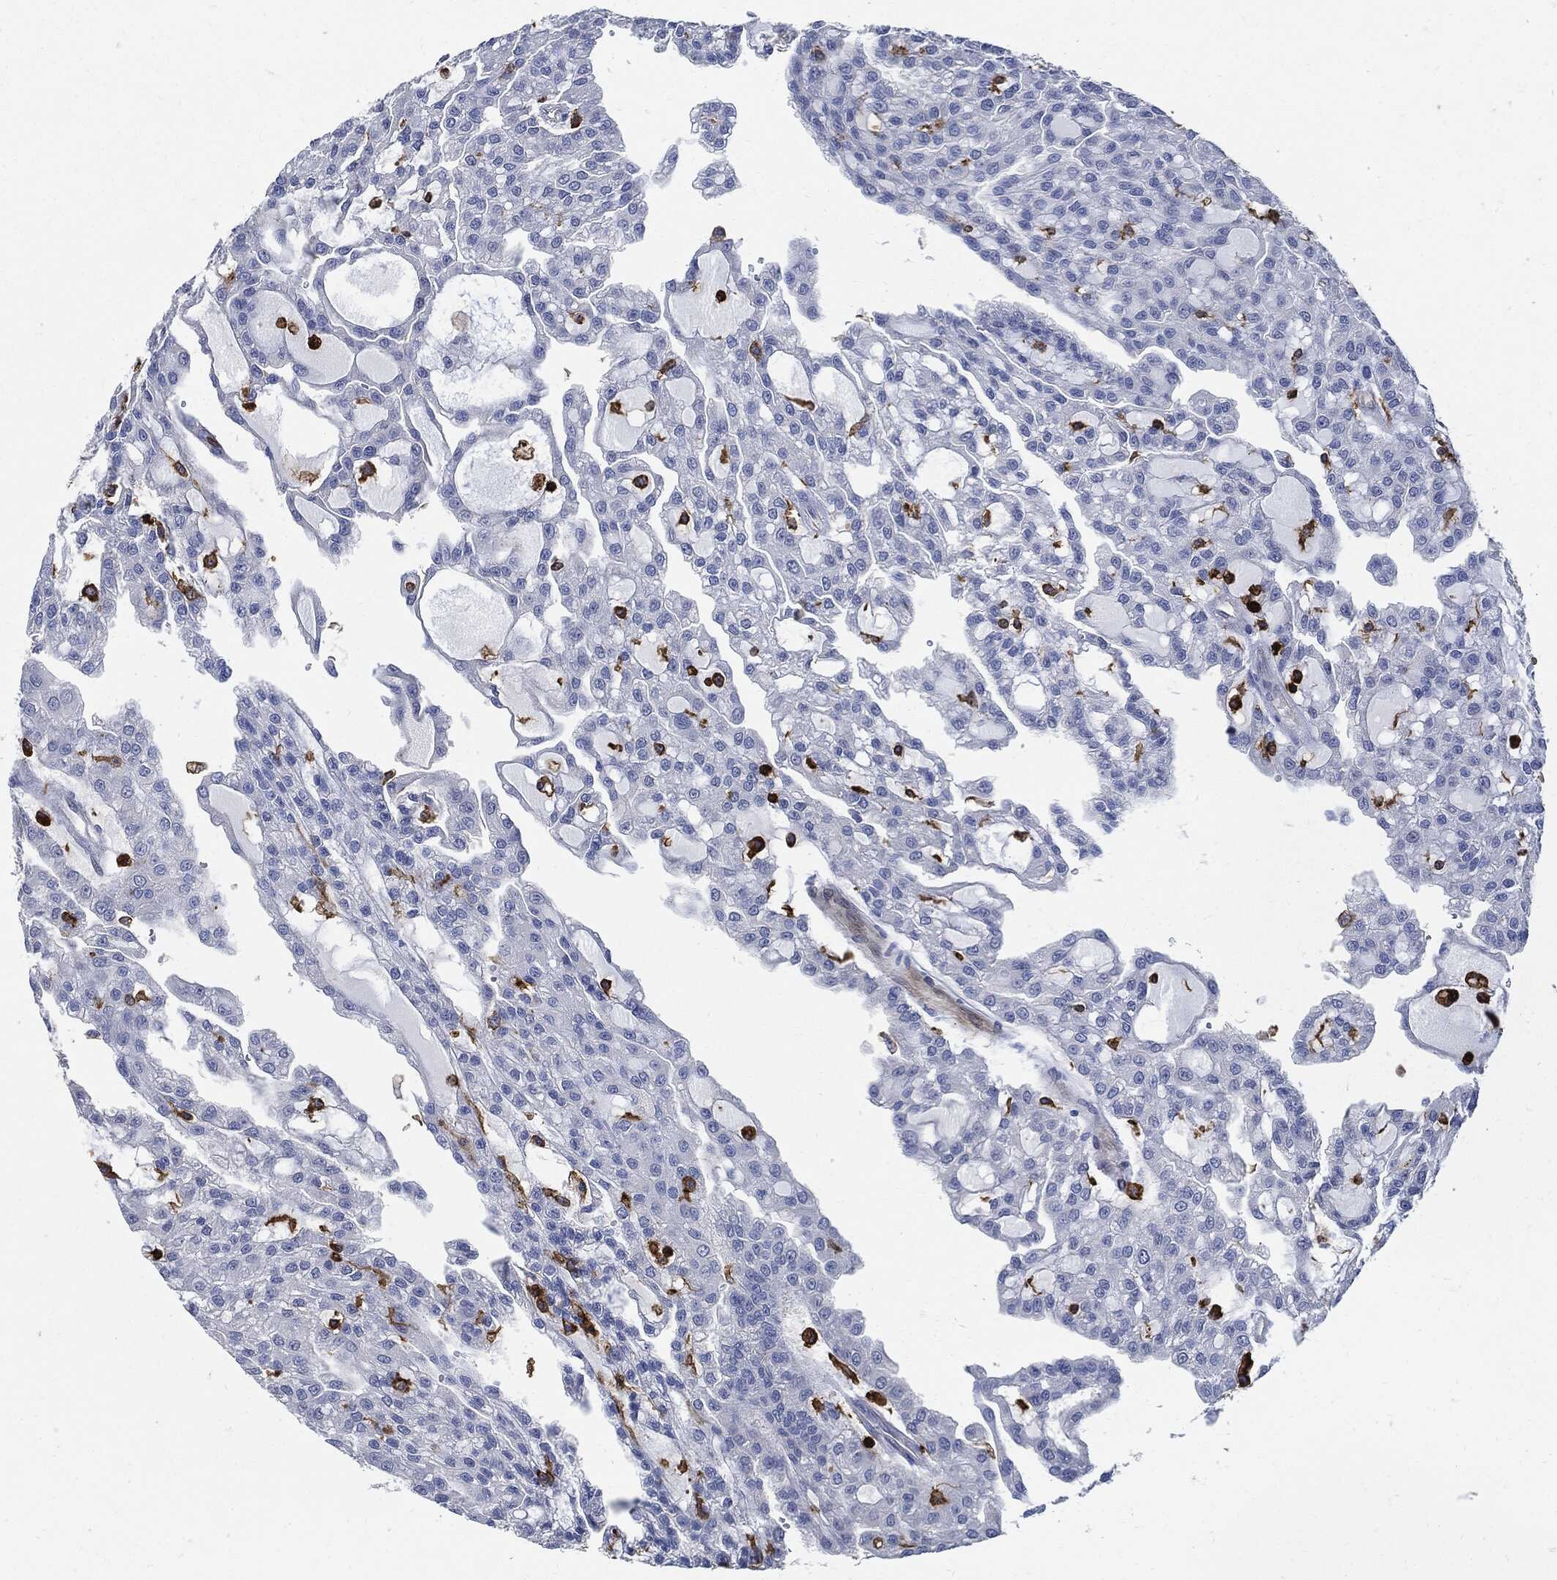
{"staining": {"intensity": "negative", "quantity": "none", "location": "none"}, "tissue": "renal cancer", "cell_type": "Tumor cells", "image_type": "cancer", "snomed": [{"axis": "morphology", "description": "Adenocarcinoma, NOS"}, {"axis": "topography", "description": "Kidney"}], "caption": "Immunohistochemistry (IHC) photomicrograph of human adenocarcinoma (renal) stained for a protein (brown), which exhibits no expression in tumor cells. (Stains: DAB (3,3'-diaminobenzidine) IHC with hematoxylin counter stain, Microscopy: brightfield microscopy at high magnification).", "gene": "PTPRC", "patient": {"sex": "male", "age": 63}}